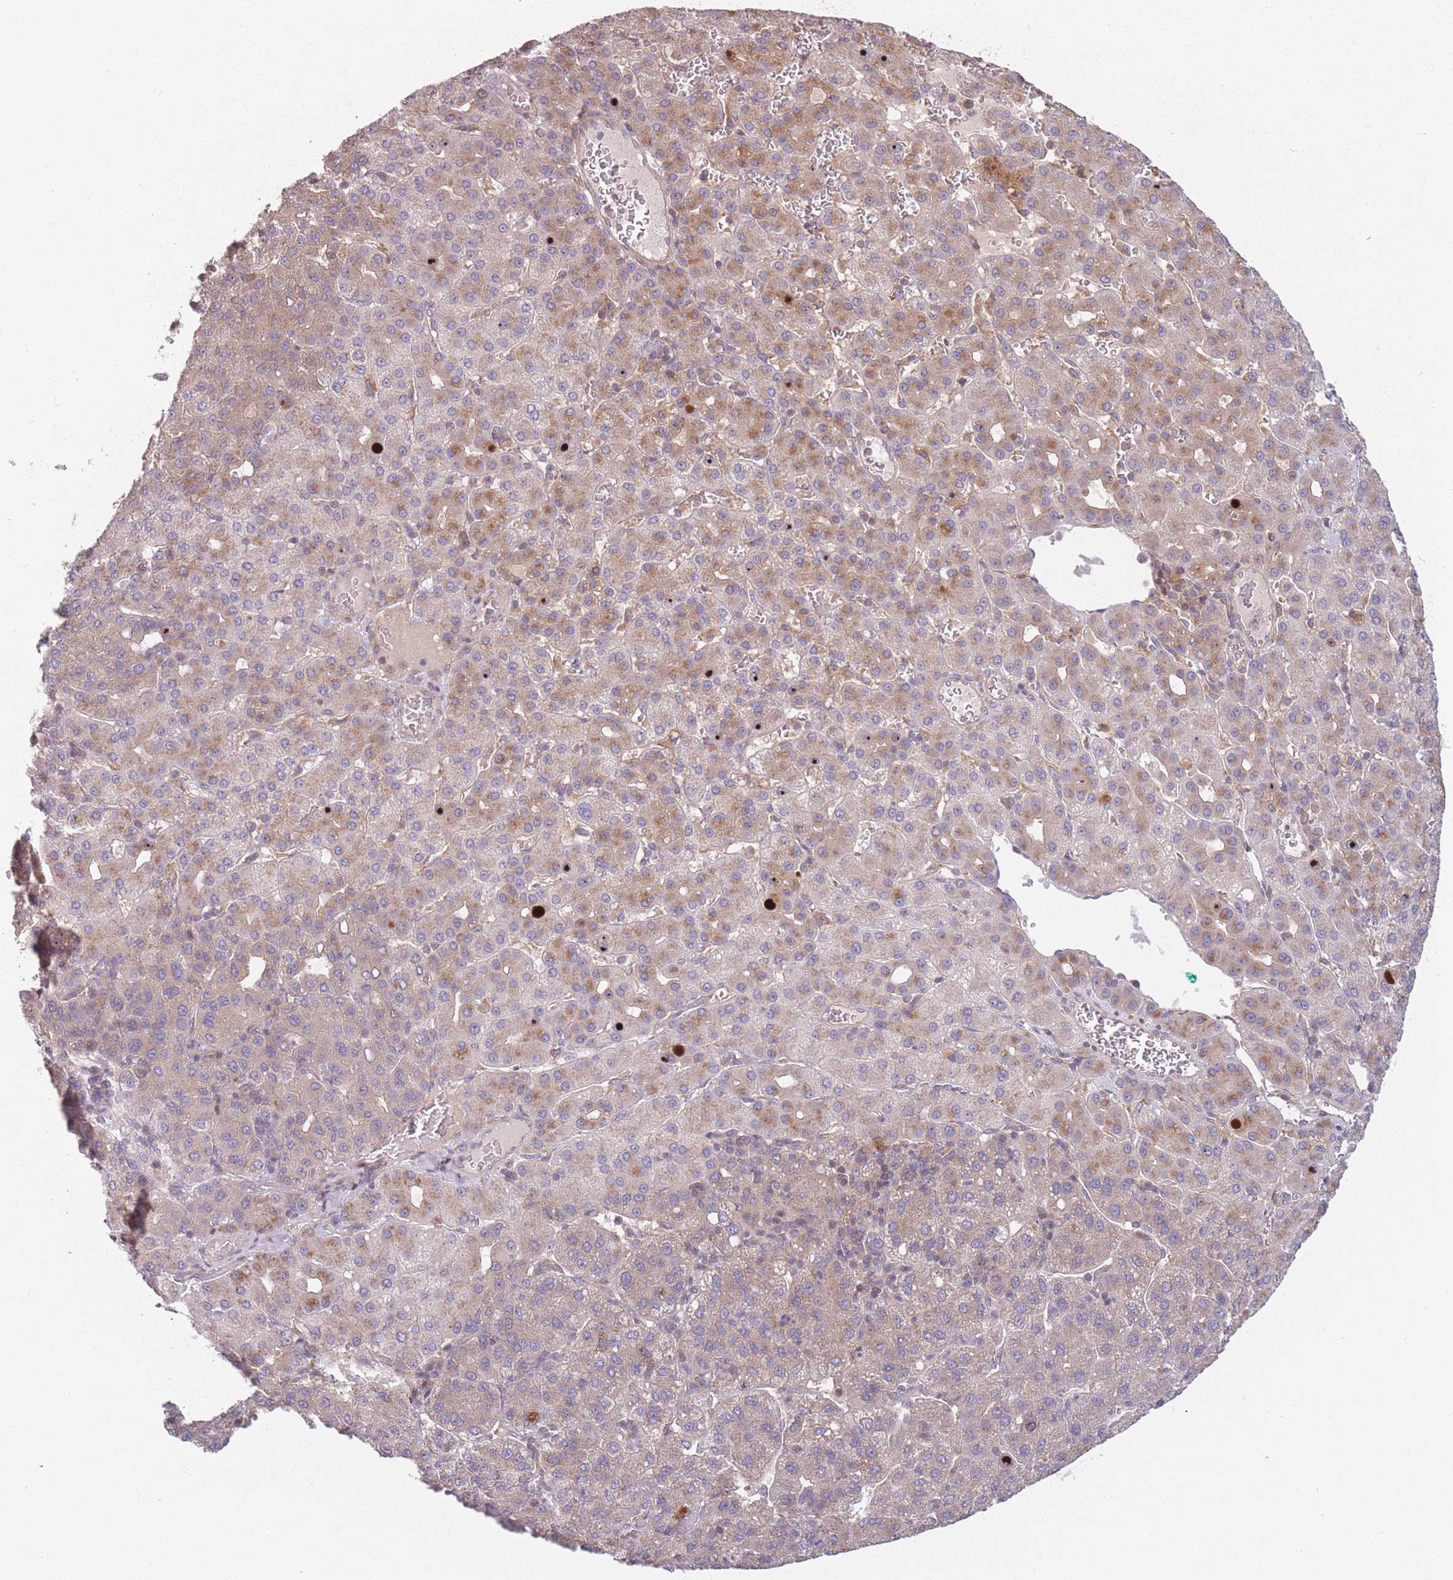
{"staining": {"intensity": "moderate", "quantity": "25%-75%", "location": "cytoplasmic/membranous"}, "tissue": "liver cancer", "cell_type": "Tumor cells", "image_type": "cancer", "snomed": [{"axis": "morphology", "description": "Carcinoma, Hepatocellular, NOS"}, {"axis": "topography", "description": "Liver"}], "caption": "DAB (3,3'-diaminobenzidine) immunohistochemical staining of liver cancer (hepatocellular carcinoma) displays moderate cytoplasmic/membranous protein positivity in about 25%-75% of tumor cells. Immunohistochemistry (ihc) stains the protein in brown and the nuclei are stained blue.", "gene": "WASHC2A", "patient": {"sex": "male", "age": 65}}